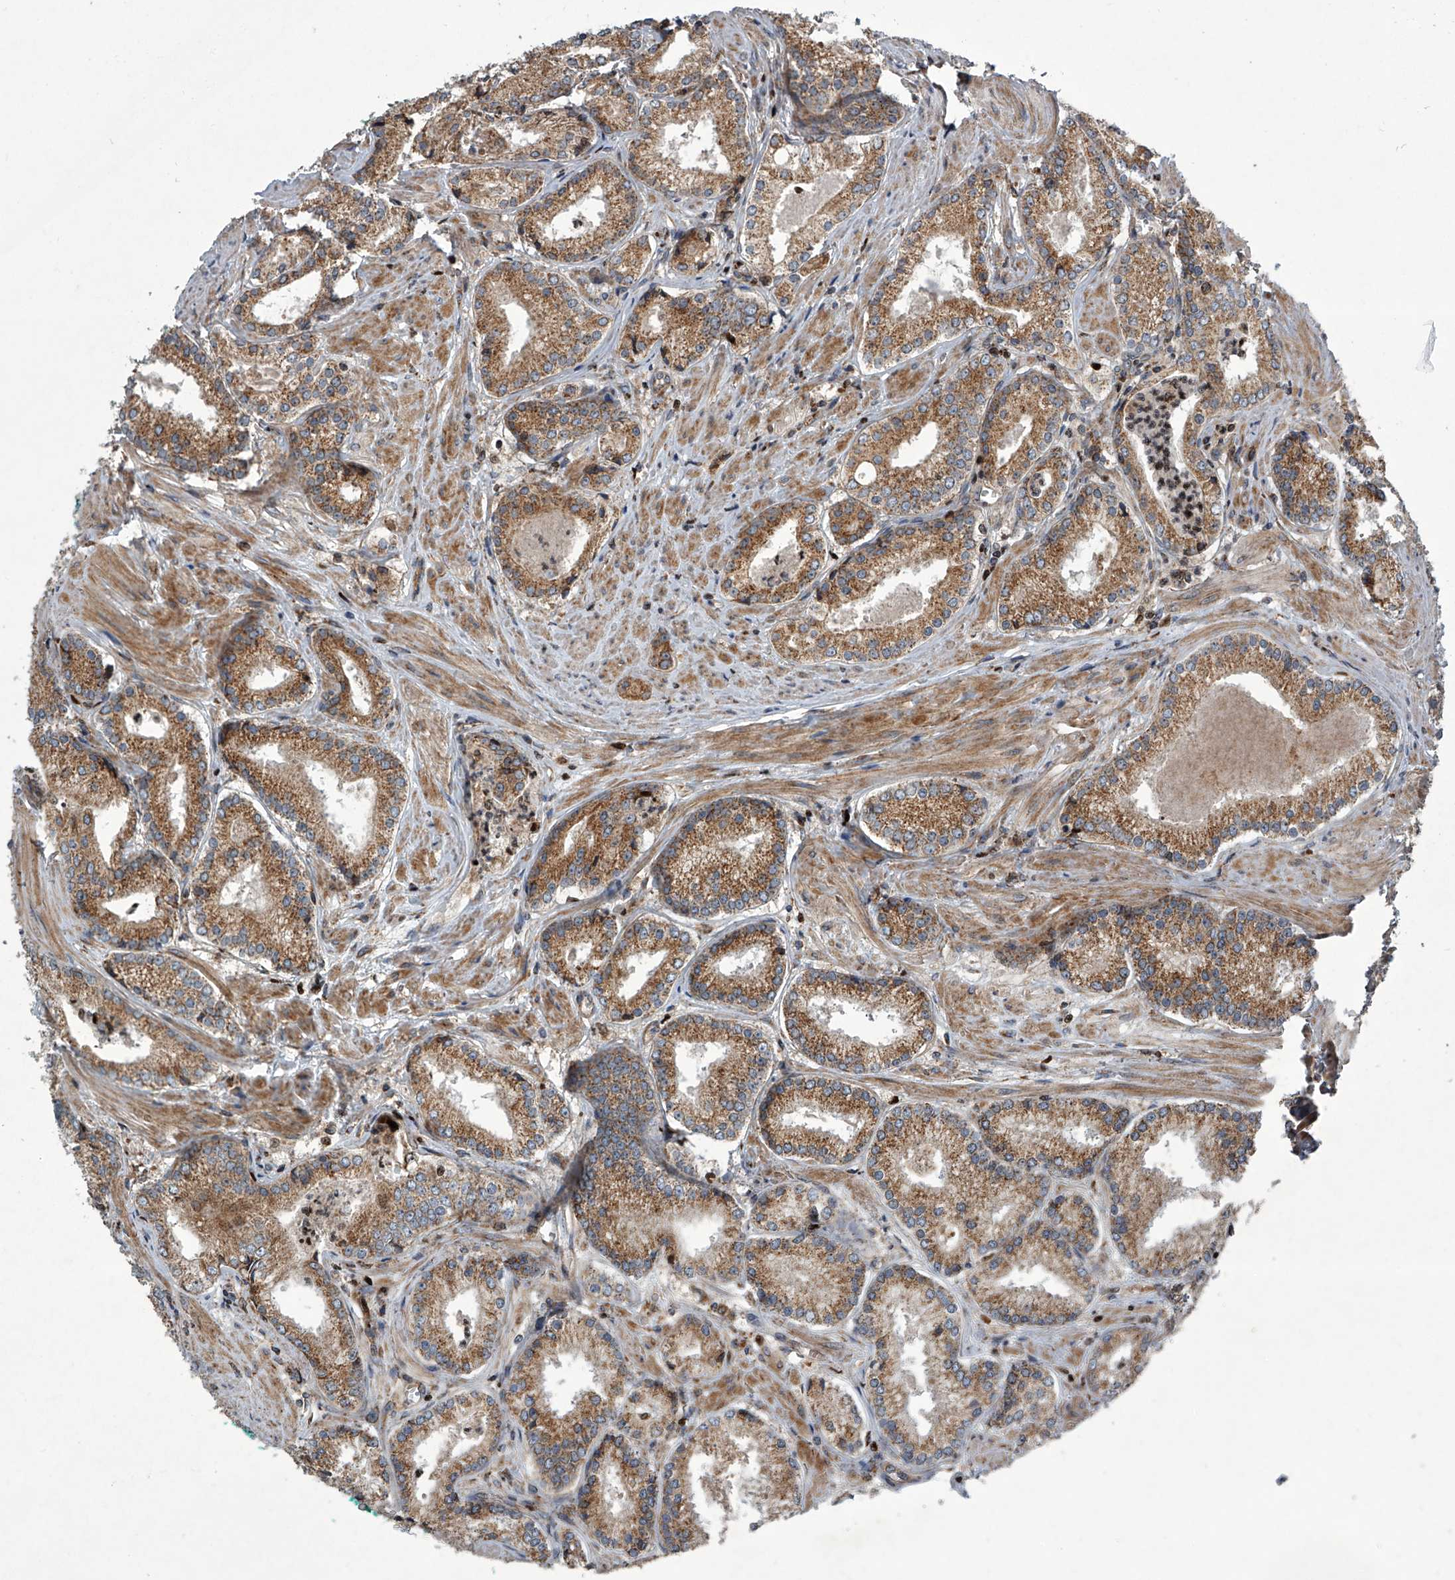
{"staining": {"intensity": "moderate", "quantity": ">75%", "location": "cytoplasmic/membranous"}, "tissue": "prostate cancer", "cell_type": "Tumor cells", "image_type": "cancer", "snomed": [{"axis": "morphology", "description": "Adenocarcinoma, Low grade"}, {"axis": "topography", "description": "Prostate"}], "caption": "Immunohistochemistry (IHC) photomicrograph of neoplastic tissue: adenocarcinoma (low-grade) (prostate) stained using immunohistochemistry reveals medium levels of moderate protein expression localized specifically in the cytoplasmic/membranous of tumor cells, appearing as a cytoplasmic/membranous brown color.", "gene": "STRADA", "patient": {"sex": "male", "age": 54}}